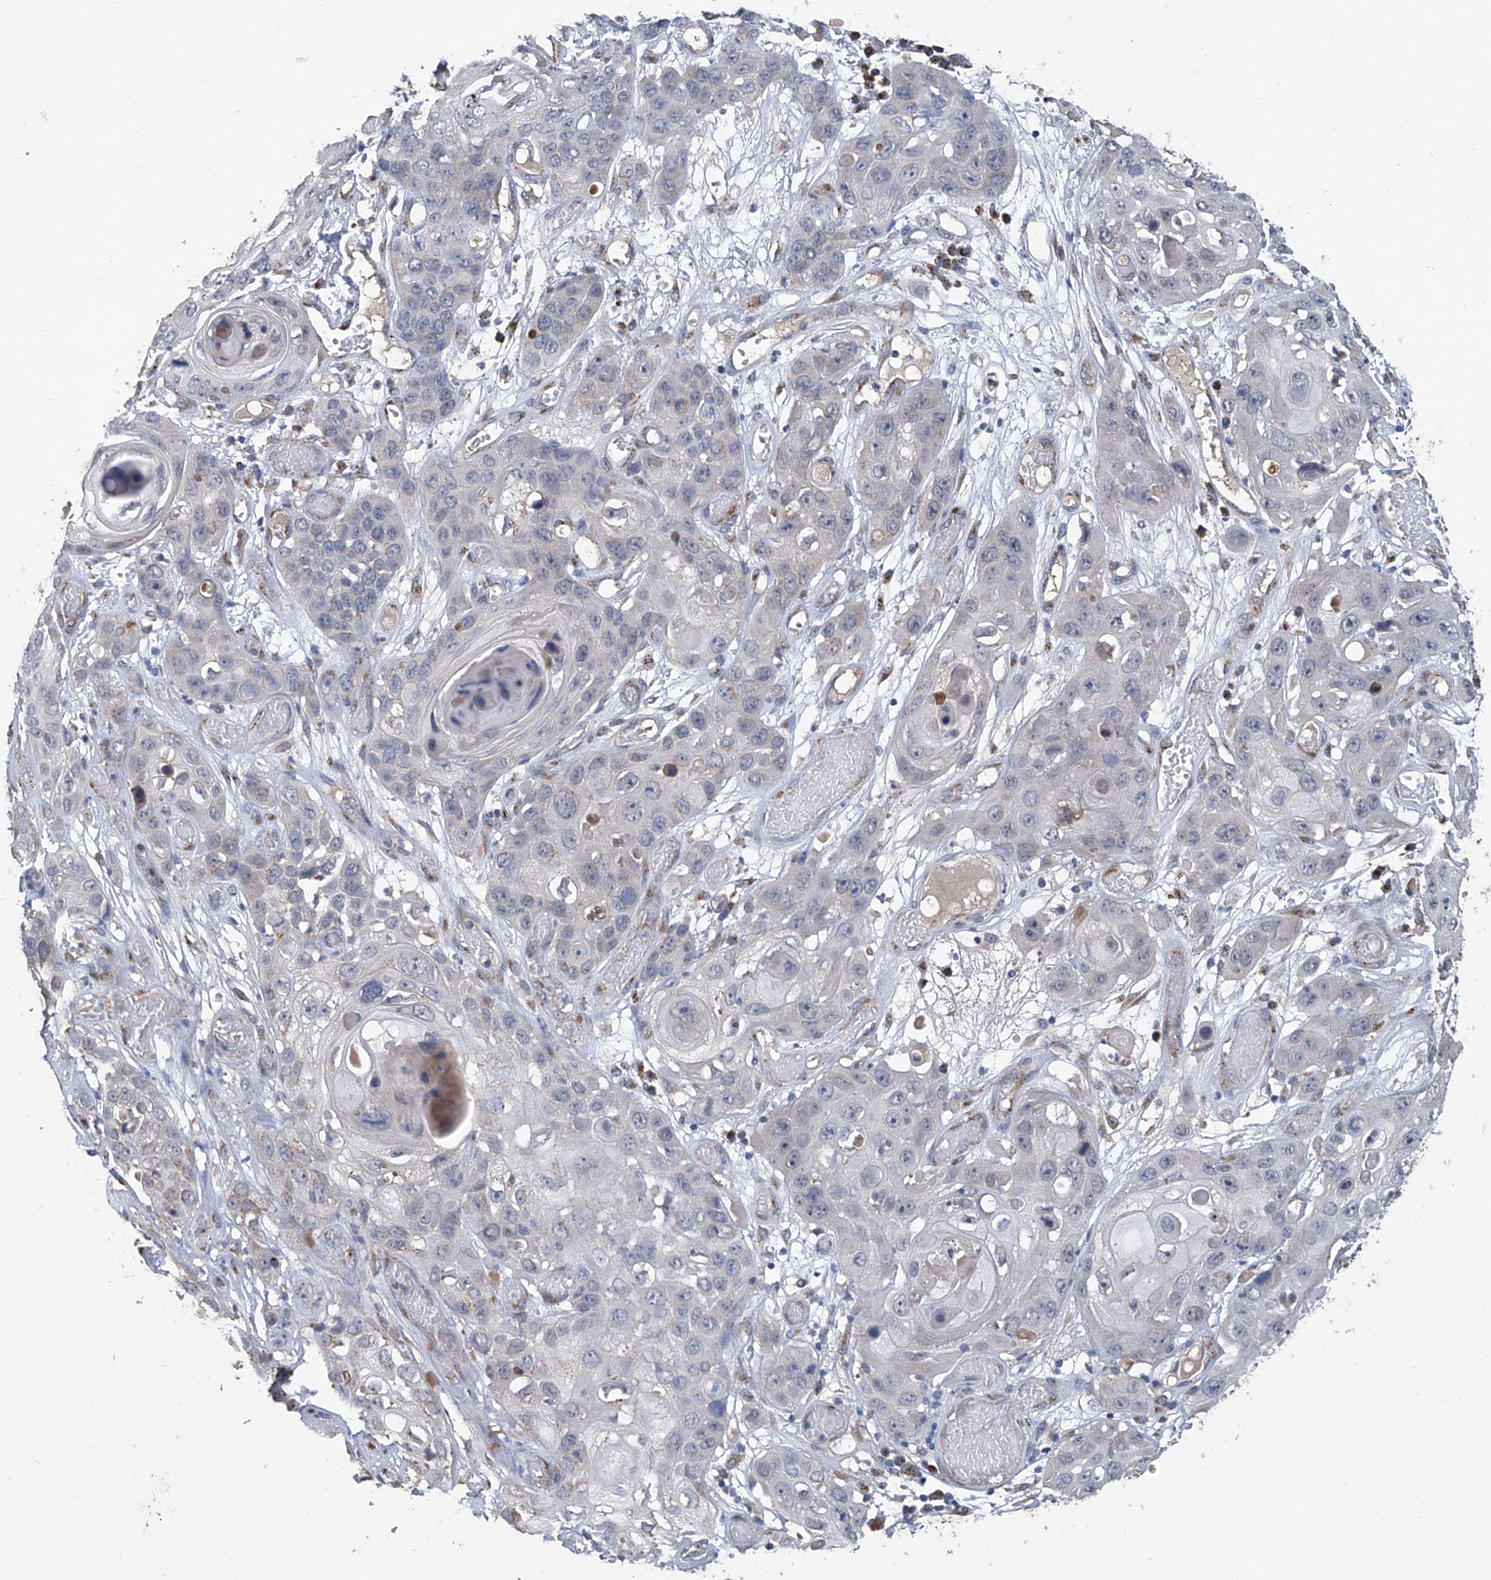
{"staining": {"intensity": "negative", "quantity": "none", "location": "none"}, "tissue": "skin cancer", "cell_type": "Tumor cells", "image_type": "cancer", "snomed": [{"axis": "morphology", "description": "Squamous cell carcinoma, NOS"}, {"axis": "topography", "description": "Skin"}], "caption": "An image of human skin squamous cell carcinoma is negative for staining in tumor cells. The staining was performed using DAB to visualize the protein expression in brown, while the nuclei were stained in blue with hematoxylin (Magnification: 20x).", "gene": "PCSK5", "patient": {"sex": "male", "age": 55}}